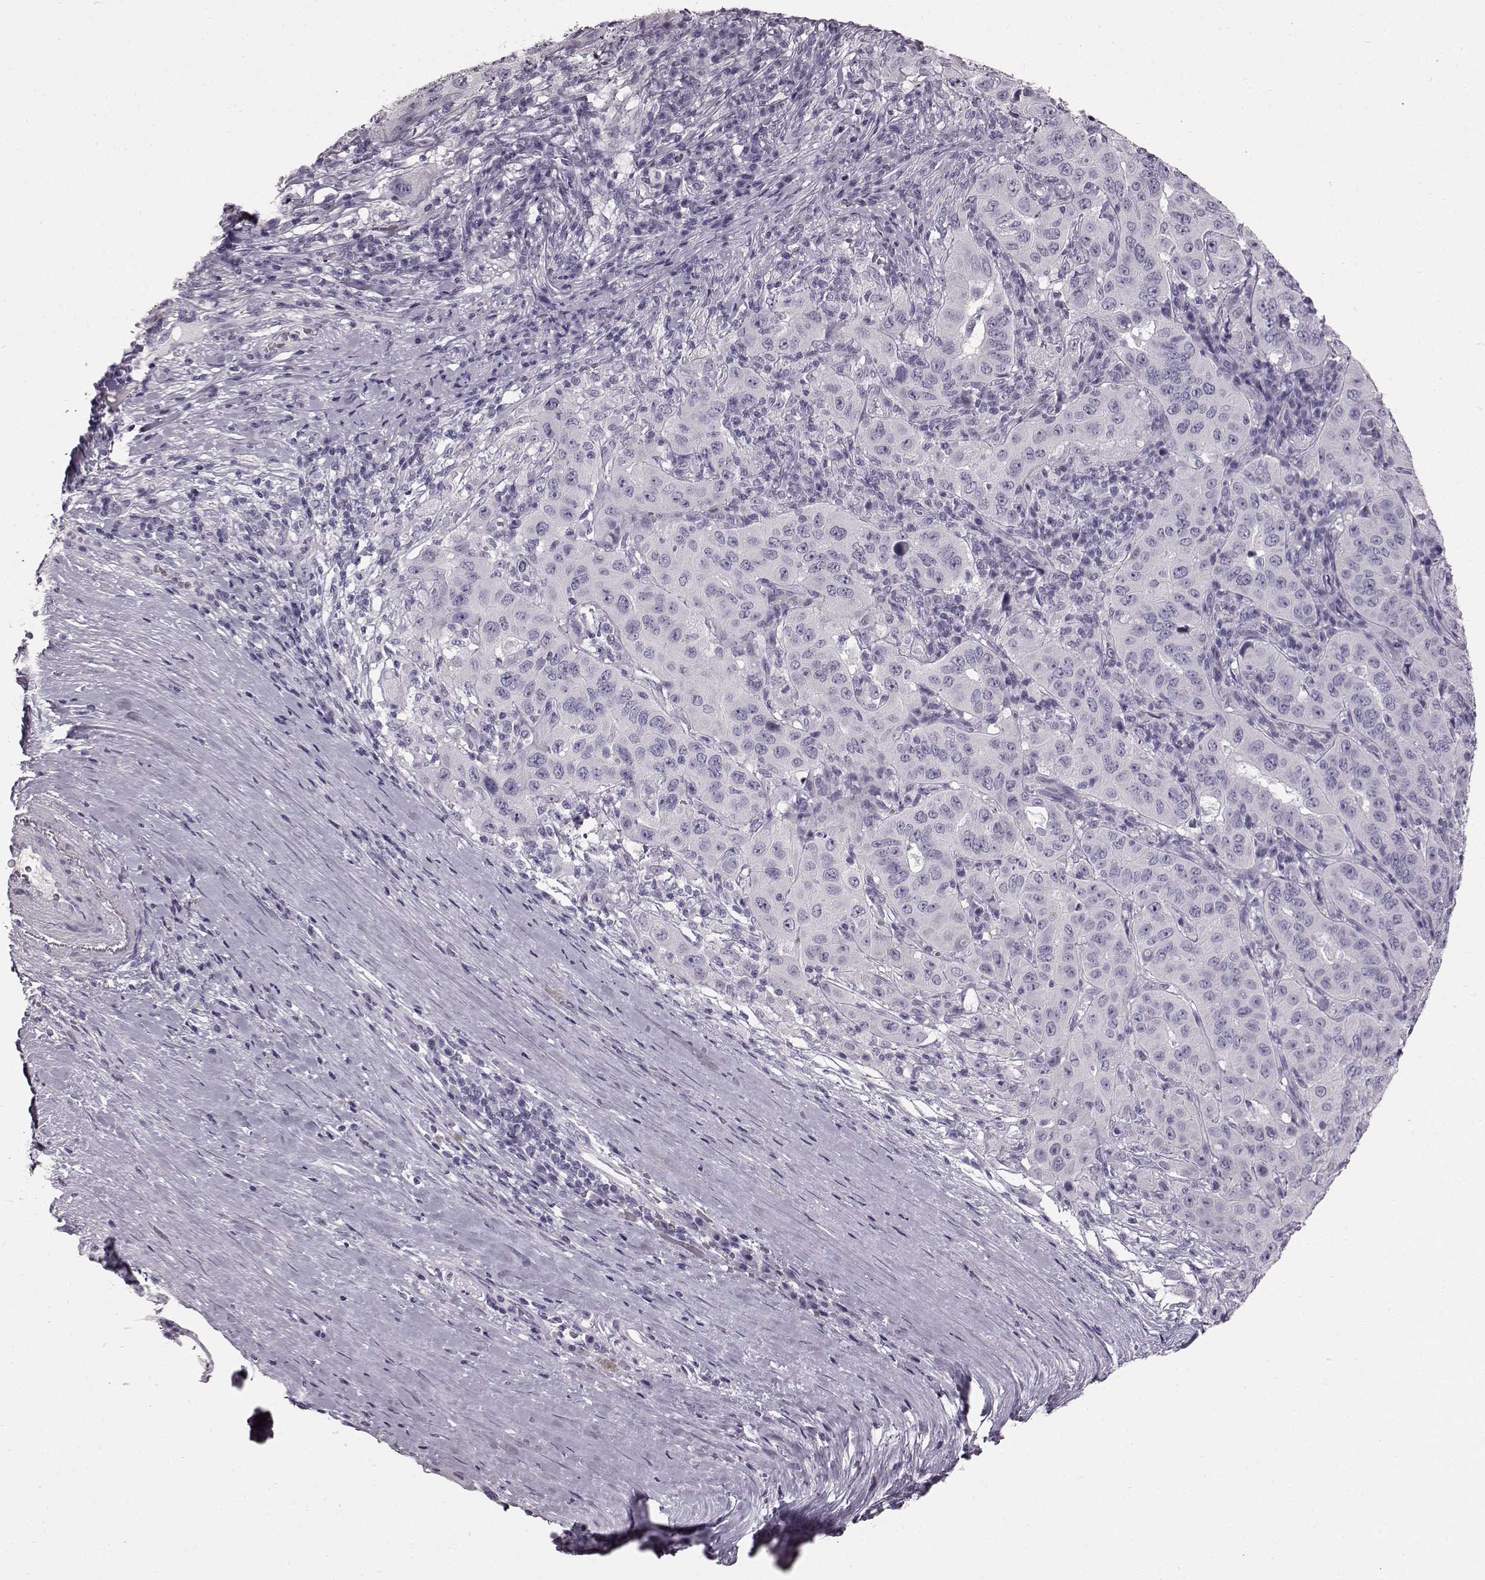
{"staining": {"intensity": "negative", "quantity": "none", "location": "none"}, "tissue": "pancreatic cancer", "cell_type": "Tumor cells", "image_type": "cancer", "snomed": [{"axis": "morphology", "description": "Adenocarcinoma, NOS"}, {"axis": "topography", "description": "Pancreas"}], "caption": "DAB immunohistochemical staining of adenocarcinoma (pancreatic) exhibits no significant staining in tumor cells. (DAB immunohistochemistry with hematoxylin counter stain).", "gene": "TCHHL1", "patient": {"sex": "male", "age": 63}}